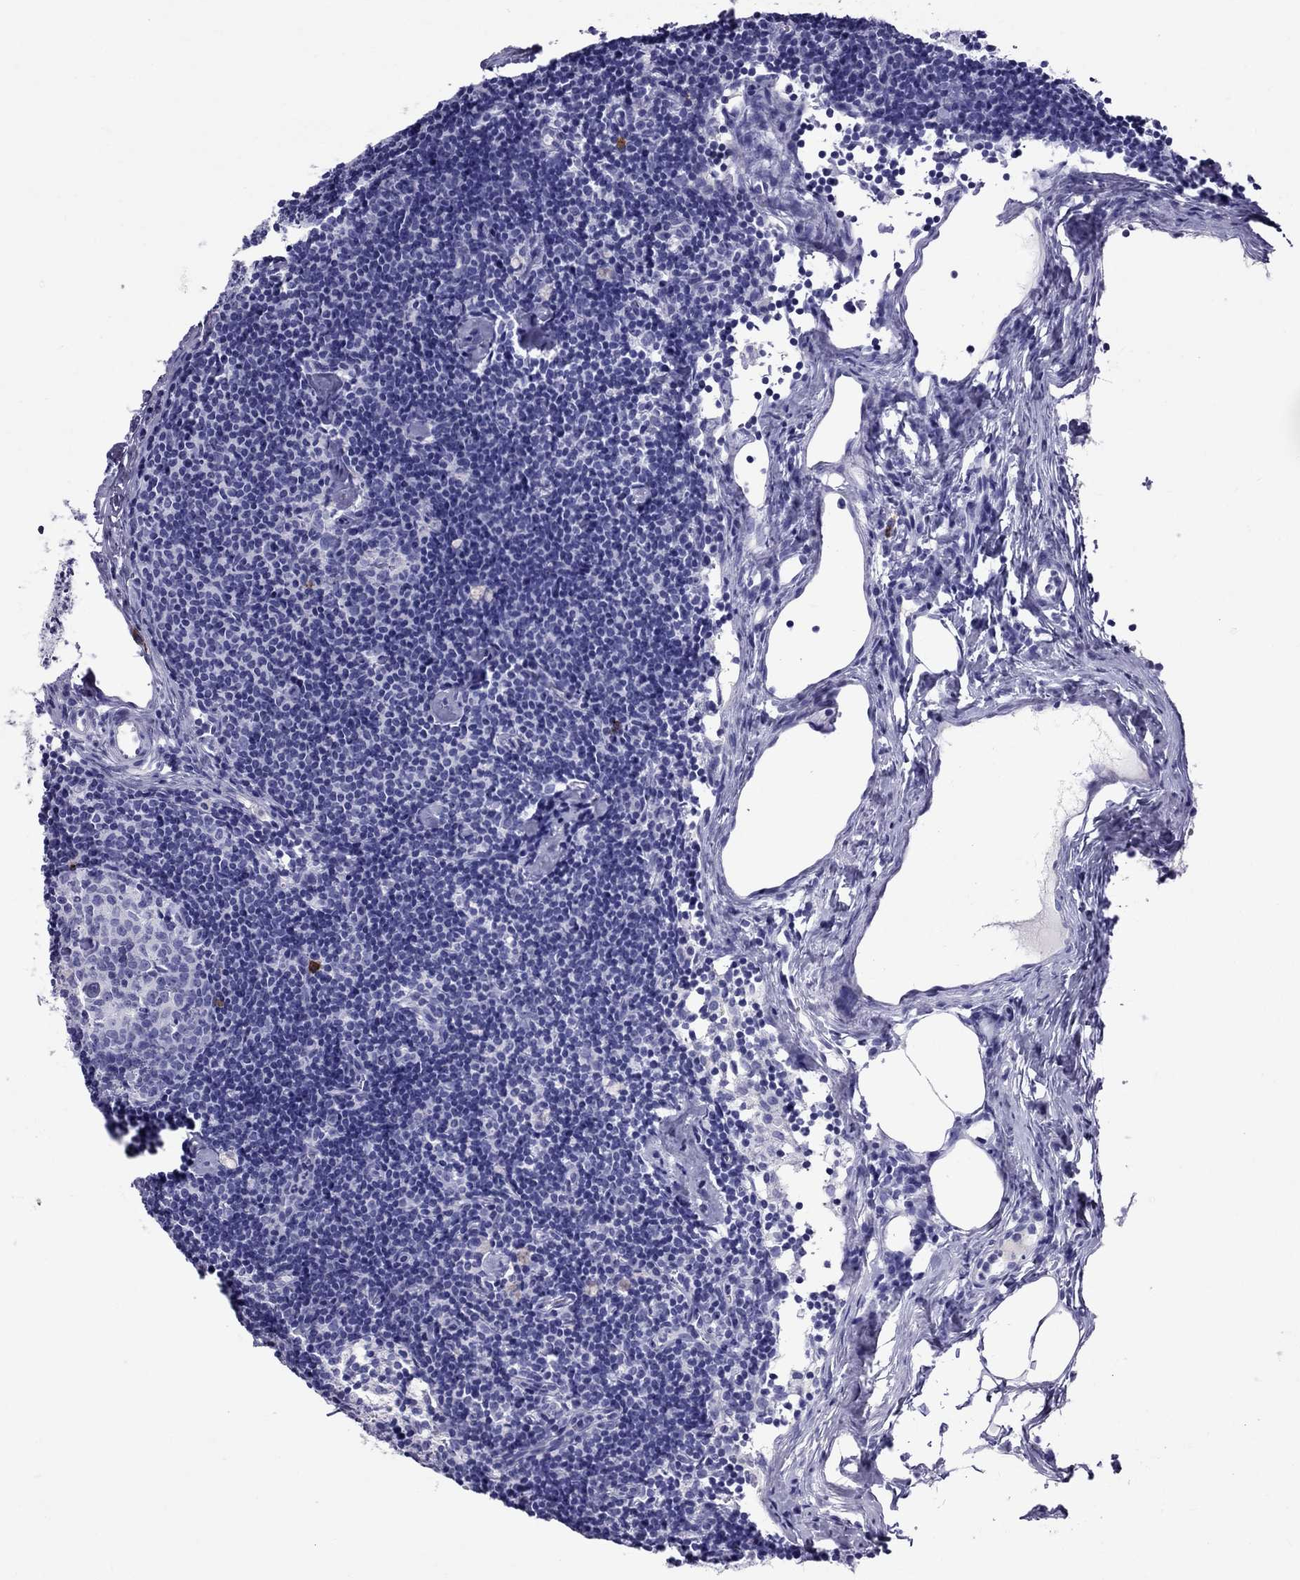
{"staining": {"intensity": "negative", "quantity": "none", "location": "none"}, "tissue": "lymph node", "cell_type": "Germinal center cells", "image_type": "normal", "snomed": [{"axis": "morphology", "description": "Normal tissue, NOS"}, {"axis": "topography", "description": "Lymph node"}], "caption": "Immunohistochemistry micrograph of normal lymph node: lymph node stained with DAB displays no significant protein positivity in germinal center cells. The staining is performed using DAB brown chromogen with nuclei counter-stained in using hematoxylin.", "gene": "SCART1", "patient": {"sex": "female", "age": 42}}